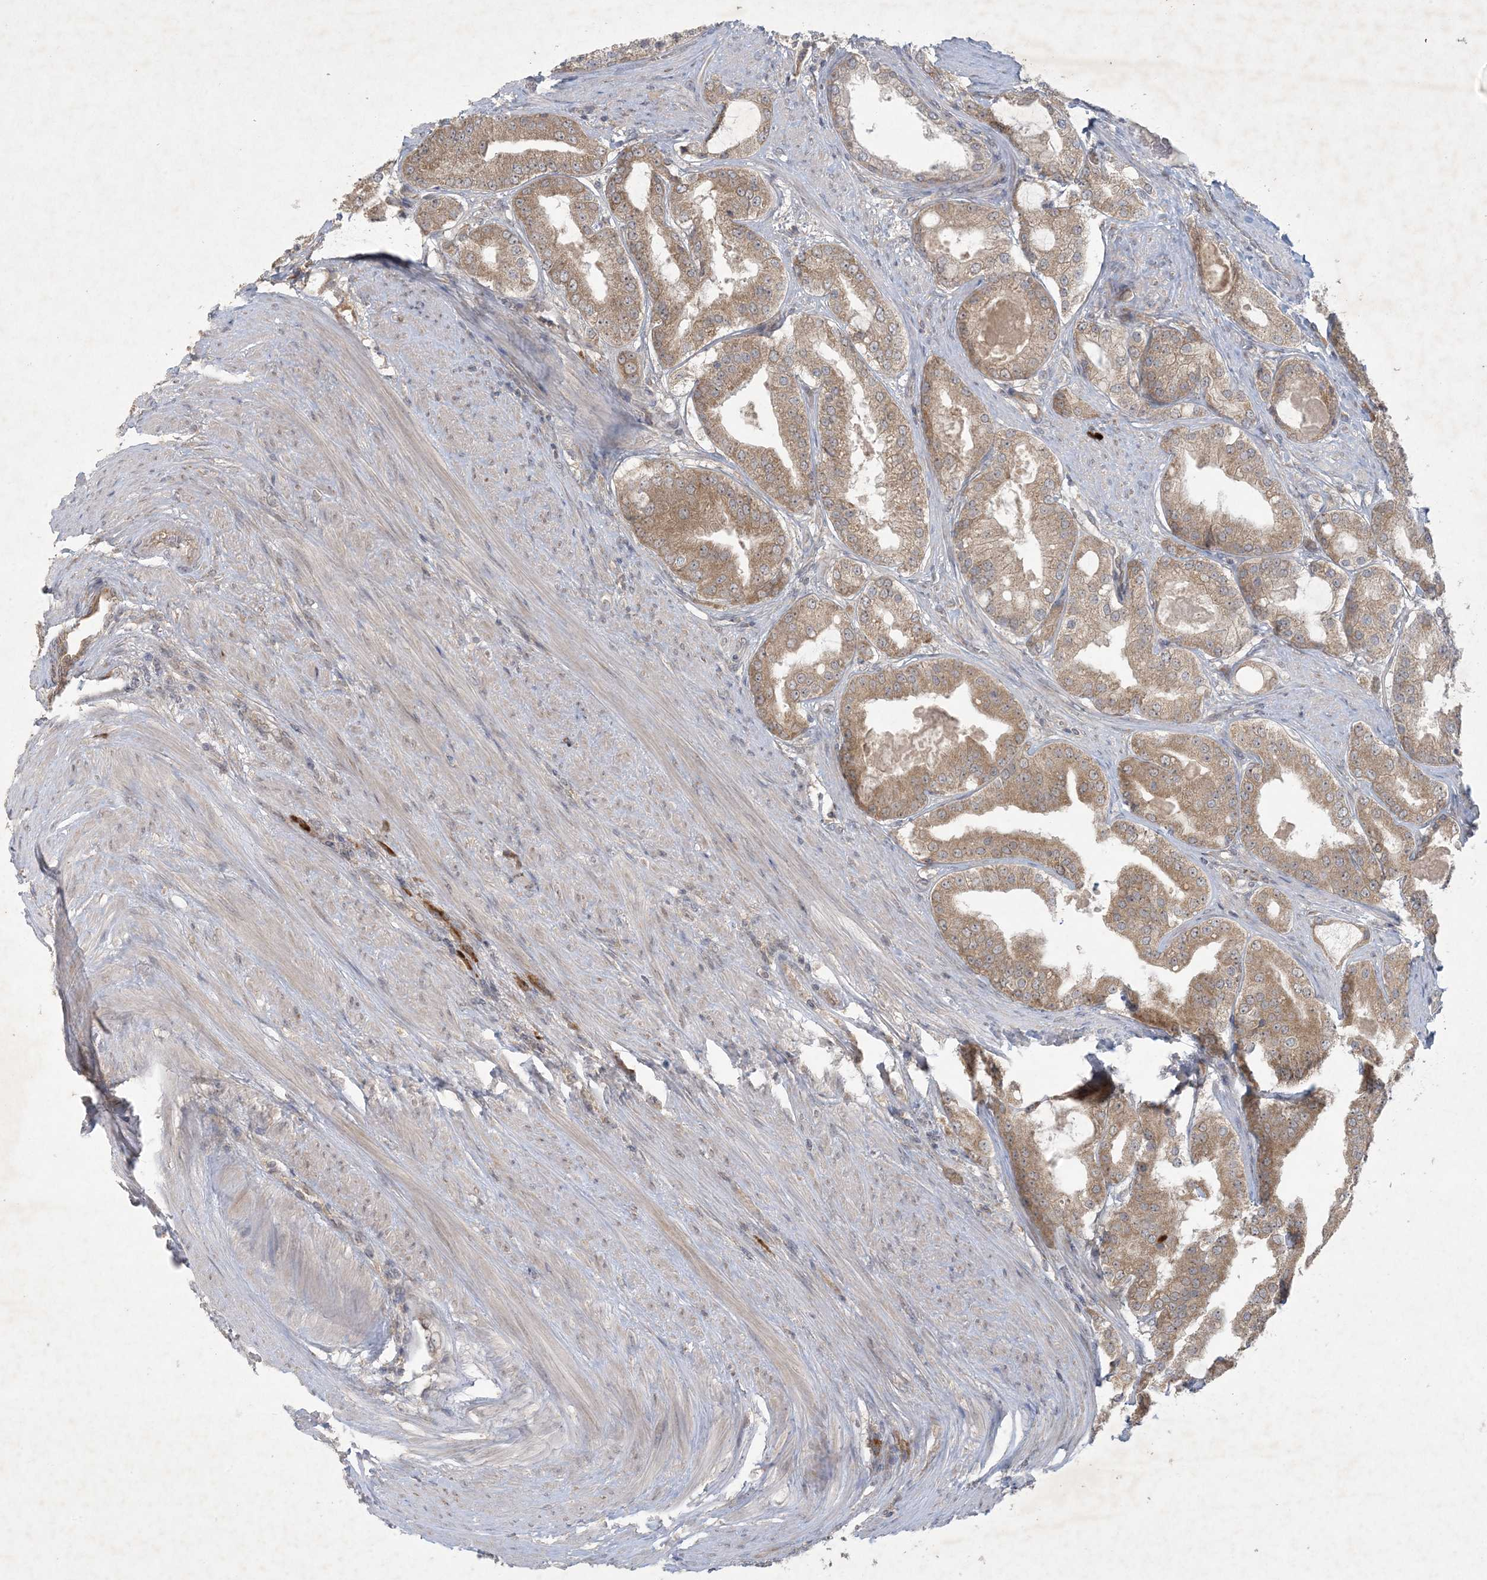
{"staining": {"intensity": "moderate", "quantity": ">75%", "location": "cytoplasmic/membranous,nuclear"}, "tissue": "prostate cancer", "cell_type": "Tumor cells", "image_type": "cancer", "snomed": [{"axis": "morphology", "description": "Adenocarcinoma, High grade"}, {"axis": "topography", "description": "Prostate"}], "caption": "Immunohistochemistry (IHC) (DAB (3,3'-diaminobenzidine)) staining of human prostate cancer (adenocarcinoma (high-grade)) shows moderate cytoplasmic/membranous and nuclear protein positivity in about >75% of tumor cells. (DAB (3,3'-diaminobenzidine) = brown stain, brightfield microscopy at high magnification).", "gene": "NRBP2", "patient": {"sex": "male", "age": 60}}